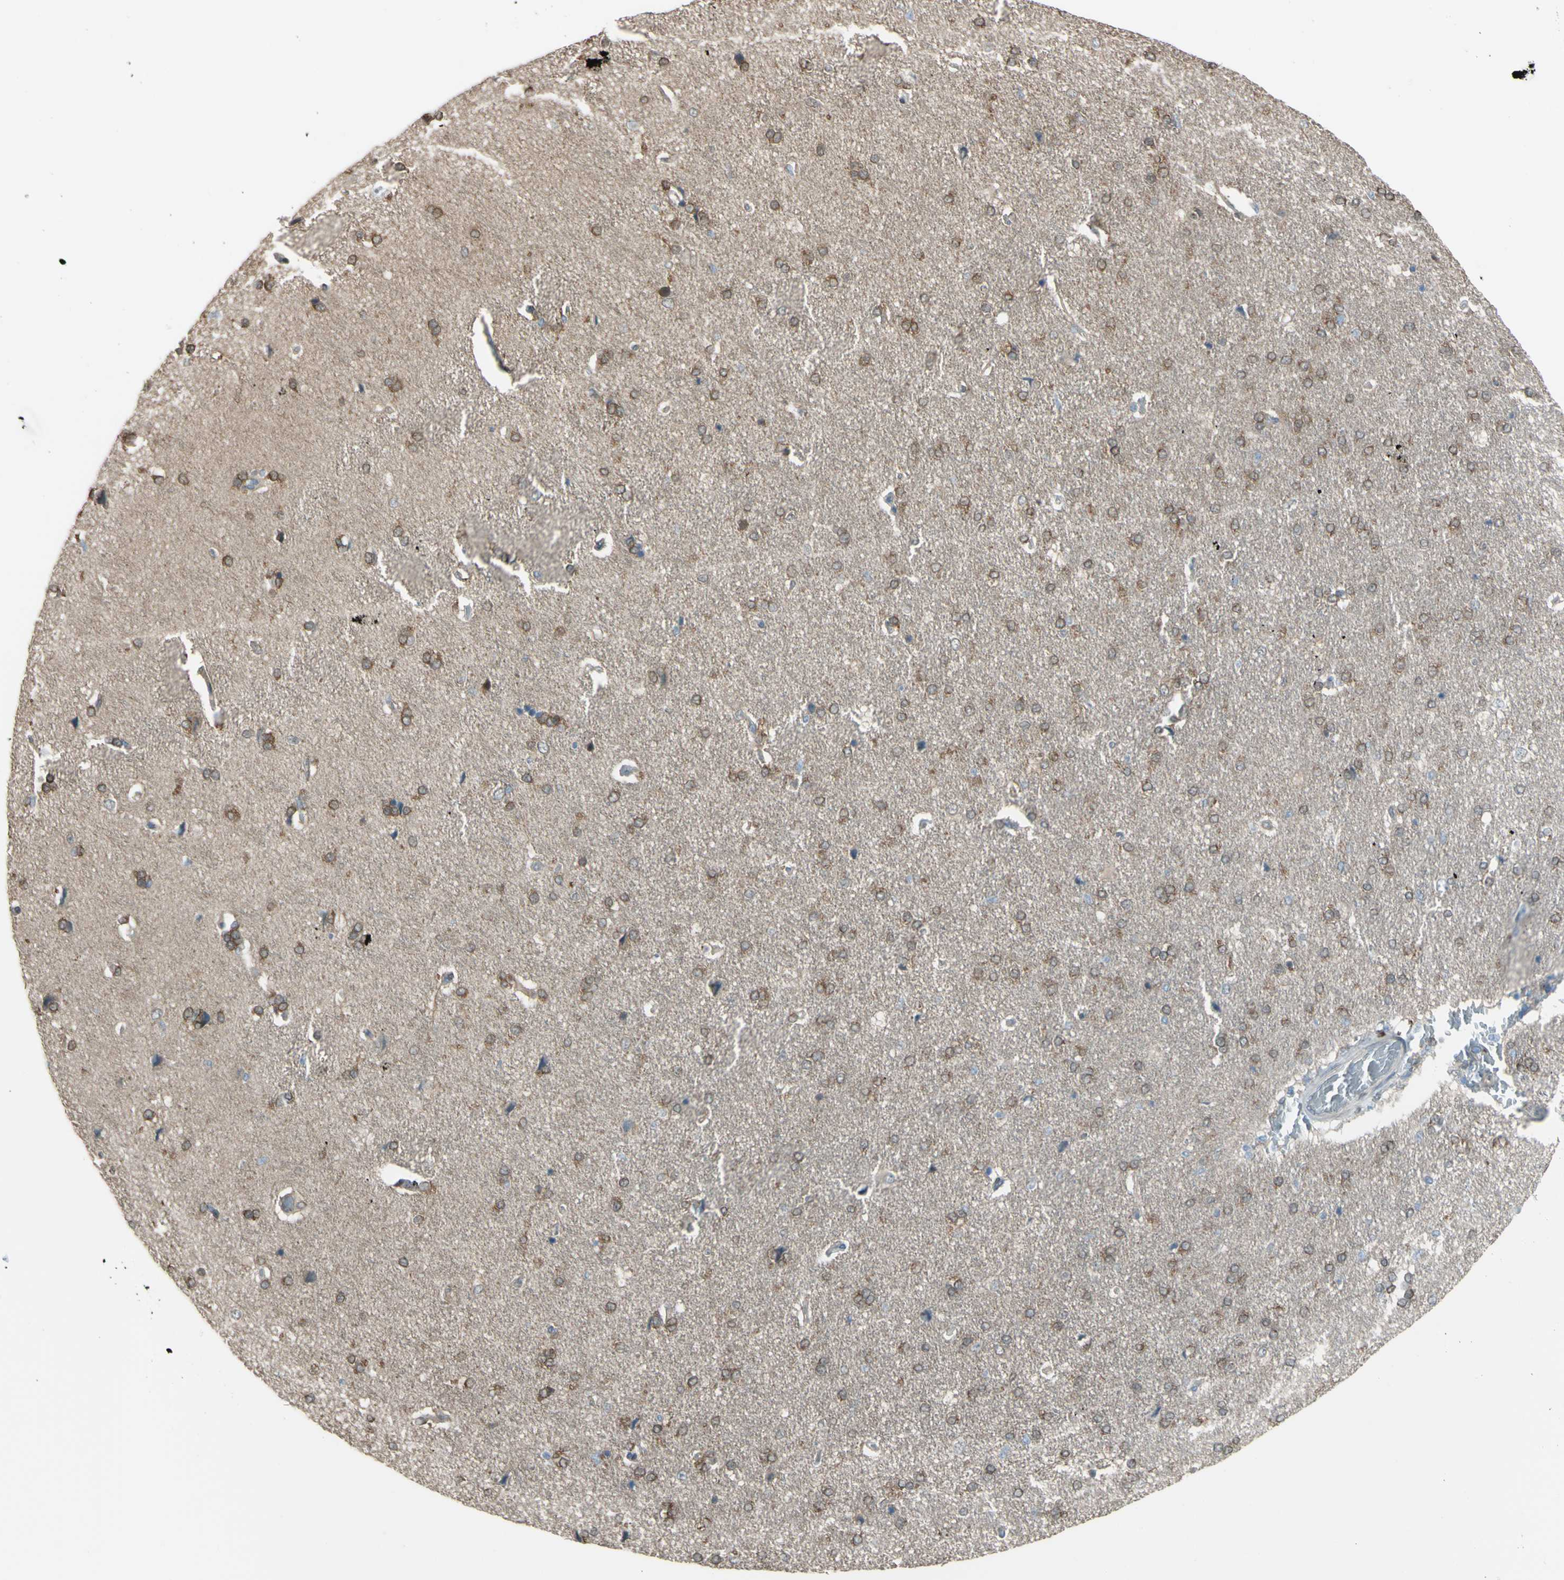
{"staining": {"intensity": "weak", "quantity": "<25%", "location": "cytoplasmic/membranous"}, "tissue": "cerebral cortex", "cell_type": "Endothelial cells", "image_type": "normal", "snomed": [{"axis": "morphology", "description": "Normal tissue, NOS"}, {"axis": "topography", "description": "Cerebral cortex"}], "caption": "Immunohistochemistry of normal cerebral cortex exhibits no expression in endothelial cells.", "gene": "YWHAQ", "patient": {"sex": "male", "age": 62}}